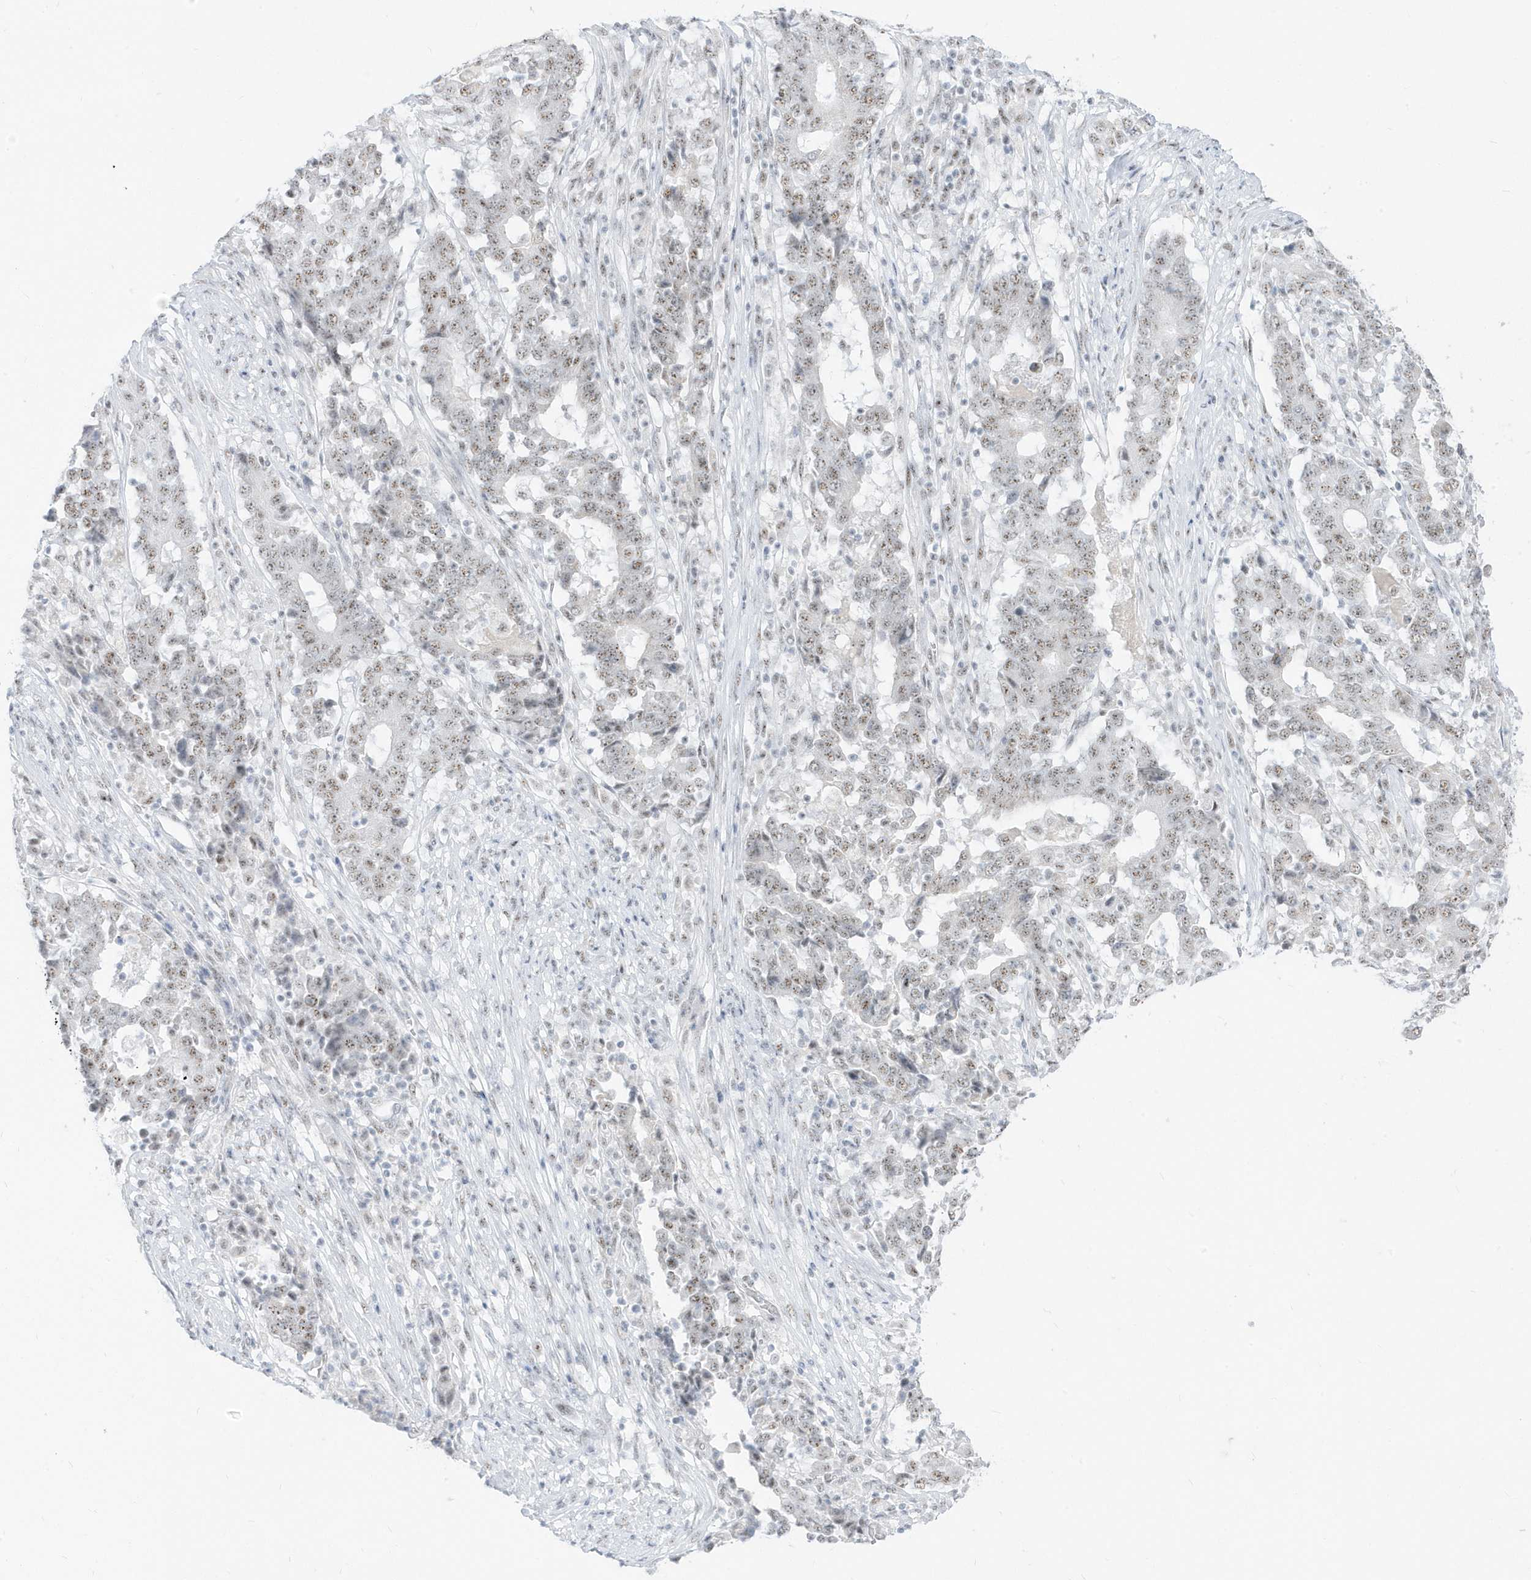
{"staining": {"intensity": "weak", "quantity": ">75%", "location": "nuclear"}, "tissue": "stomach cancer", "cell_type": "Tumor cells", "image_type": "cancer", "snomed": [{"axis": "morphology", "description": "Adenocarcinoma, NOS"}, {"axis": "topography", "description": "Stomach"}], "caption": "Immunohistochemistry (IHC) (DAB (3,3'-diaminobenzidine)) staining of human stomach cancer (adenocarcinoma) demonstrates weak nuclear protein staining in approximately >75% of tumor cells. (brown staining indicates protein expression, while blue staining denotes nuclei).", "gene": "PLEKHN1", "patient": {"sex": "male", "age": 59}}